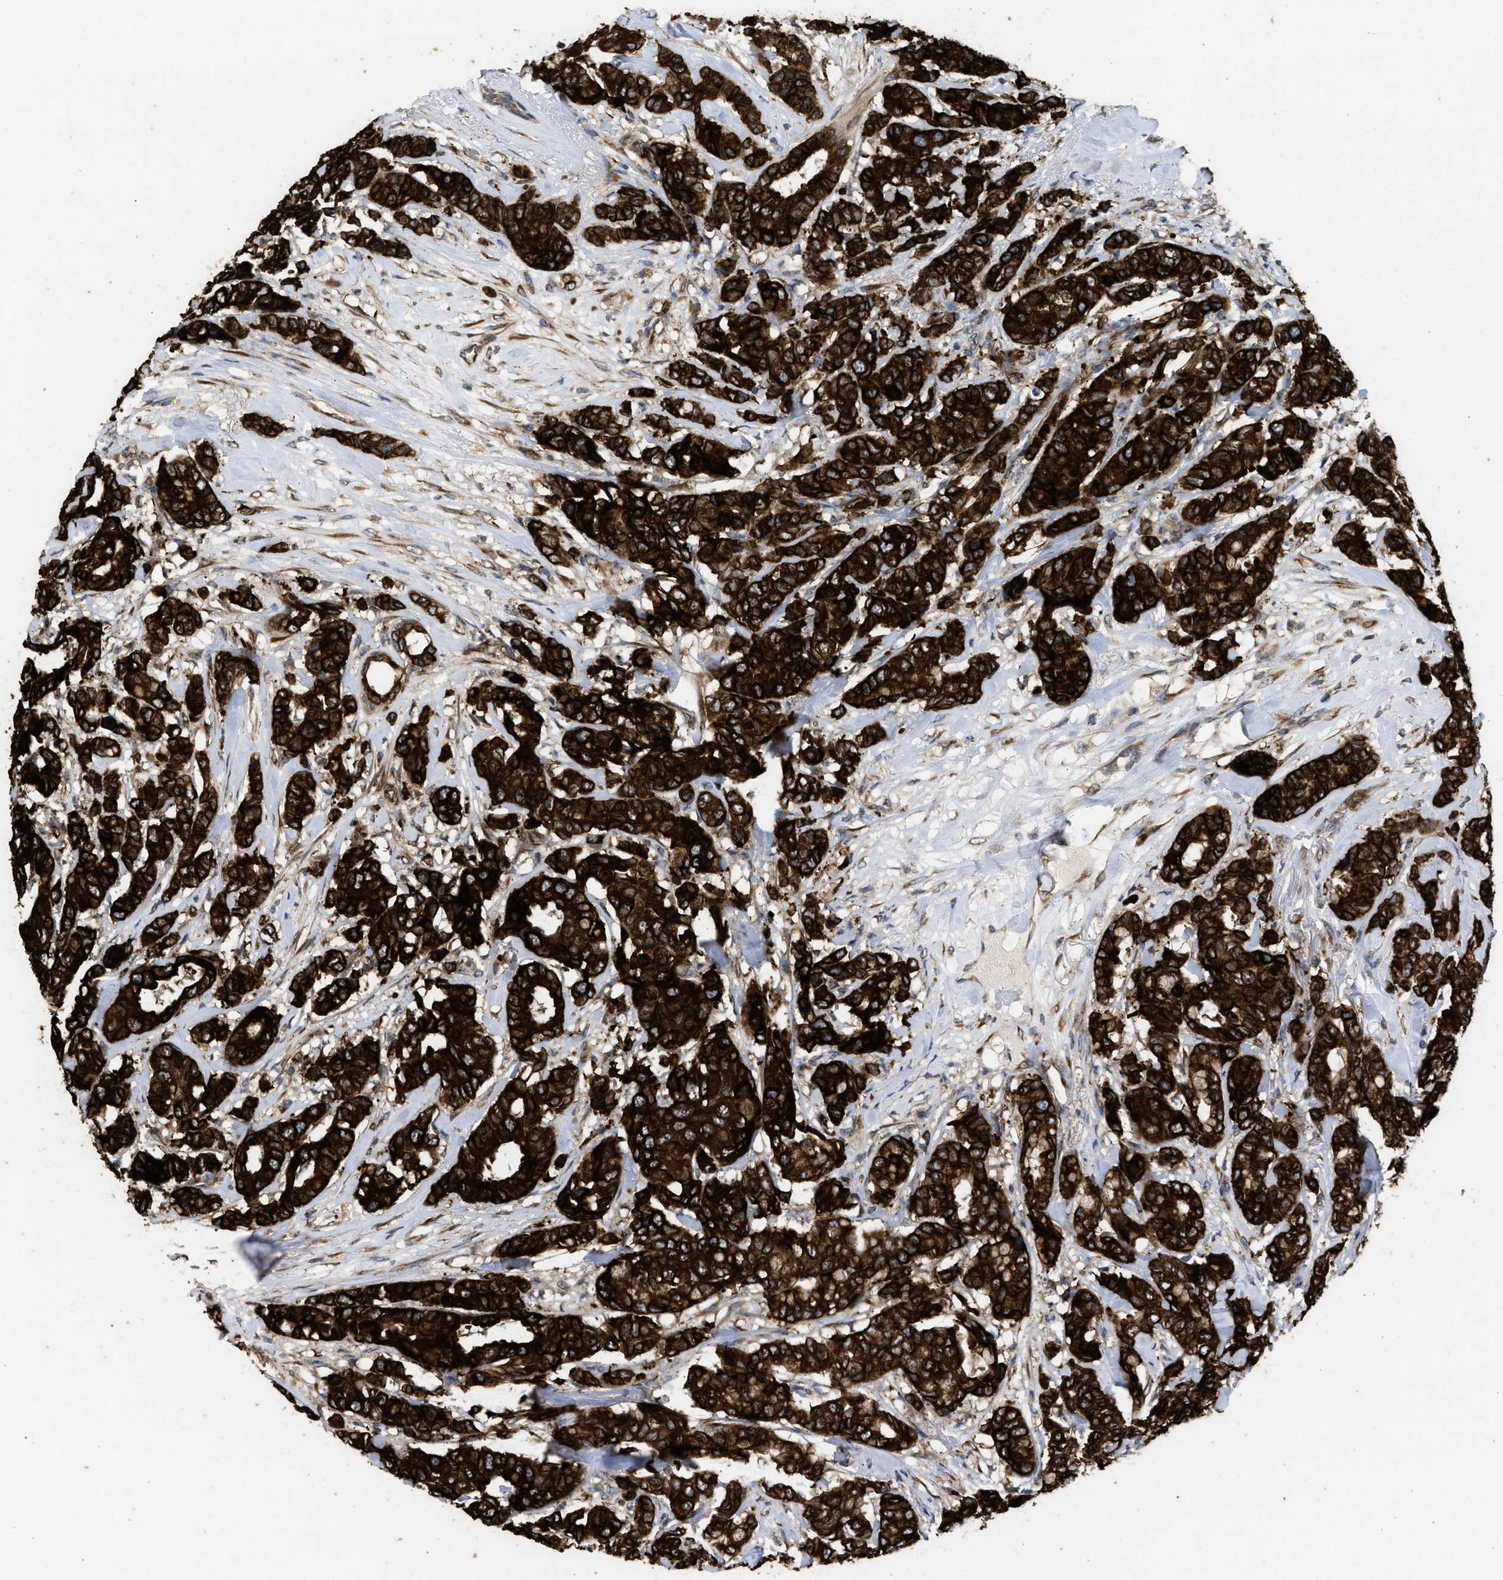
{"staining": {"intensity": "strong", "quantity": ">75%", "location": "cytoplasmic/membranous"}, "tissue": "breast cancer", "cell_type": "Tumor cells", "image_type": "cancer", "snomed": [{"axis": "morphology", "description": "Duct carcinoma"}, {"axis": "topography", "description": "Breast"}], "caption": "Immunohistochemical staining of human breast intraductal carcinoma exhibits high levels of strong cytoplasmic/membranous protein staining in about >75% of tumor cells.", "gene": "DNAJC1", "patient": {"sex": "female", "age": 87}}